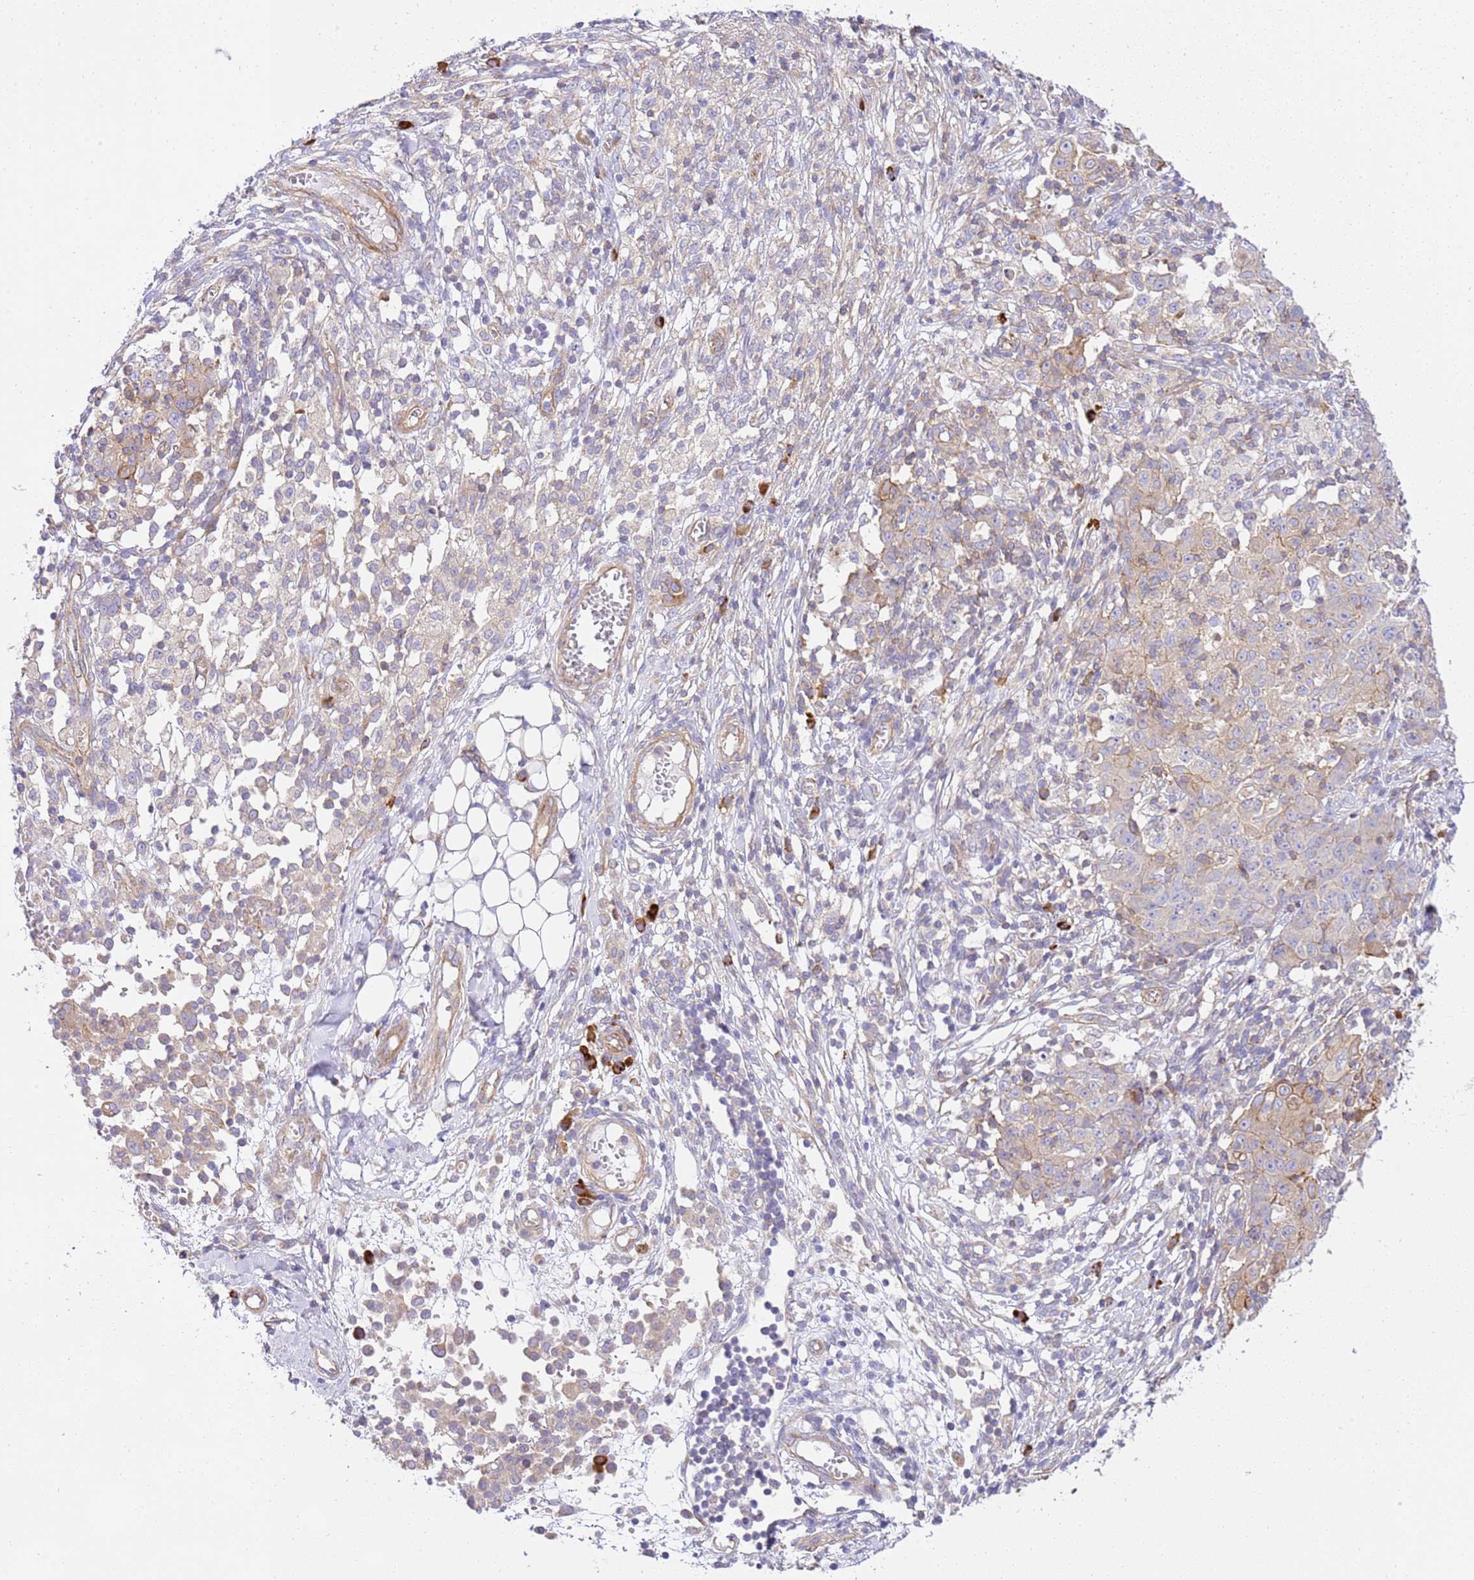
{"staining": {"intensity": "weak", "quantity": "<25%", "location": "cytoplasmic/membranous"}, "tissue": "ovarian cancer", "cell_type": "Tumor cells", "image_type": "cancer", "snomed": [{"axis": "morphology", "description": "Carcinoma, endometroid"}, {"axis": "topography", "description": "Ovary"}], "caption": "Protein analysis of ovarian cancer reveals no significant expression in tumor cells.", "gene": "EFCAB8", "patient": {"sex": "female", "age": 42}}